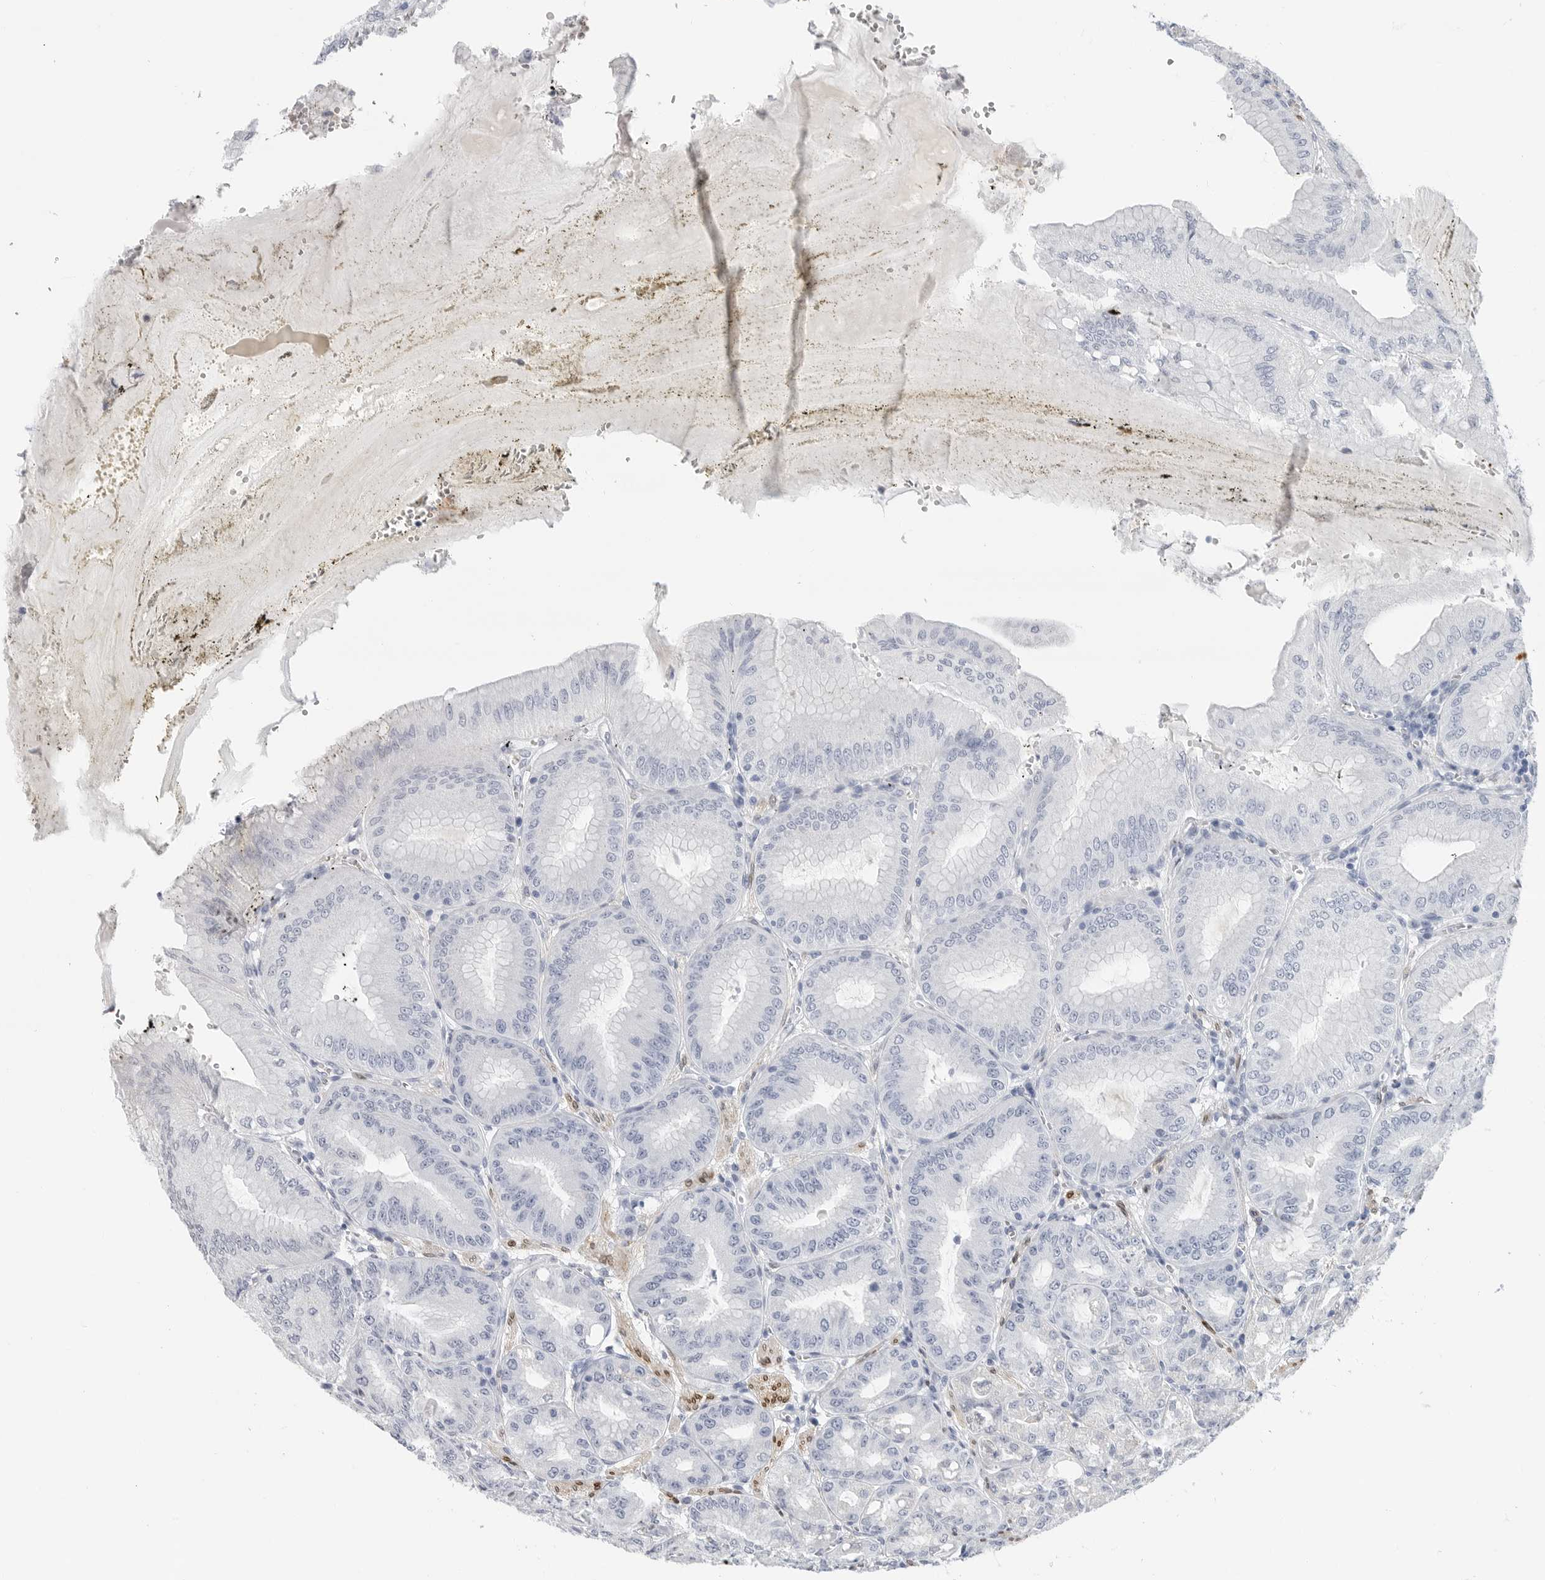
{"staining": {"intensity": "negative", "quantity": "none", "location": "none"}, "tissue": "stomach", "cell_type": "Glandular cells", "image_type": "normal", "snomed": [{"axis": "morphology", "description": "Normal tissue, NOS"}, {"axis": "topography", "description": "Stomach, lower"}], "caption": "High magnification brightfield microscopy of normal stomach stained with DAB (3,3'-diaminobenzidine) (brown) and counterstained with hematoxylin (blue): glandular cells show no significant expression. (Stains: DAB immunohistochemistry (IHC) with hematoxylin counter stain, Microscopy: brightfield microscopy at high magnification).", "gene": "PLN", "patient": {"sex": "male", "age": 71}}